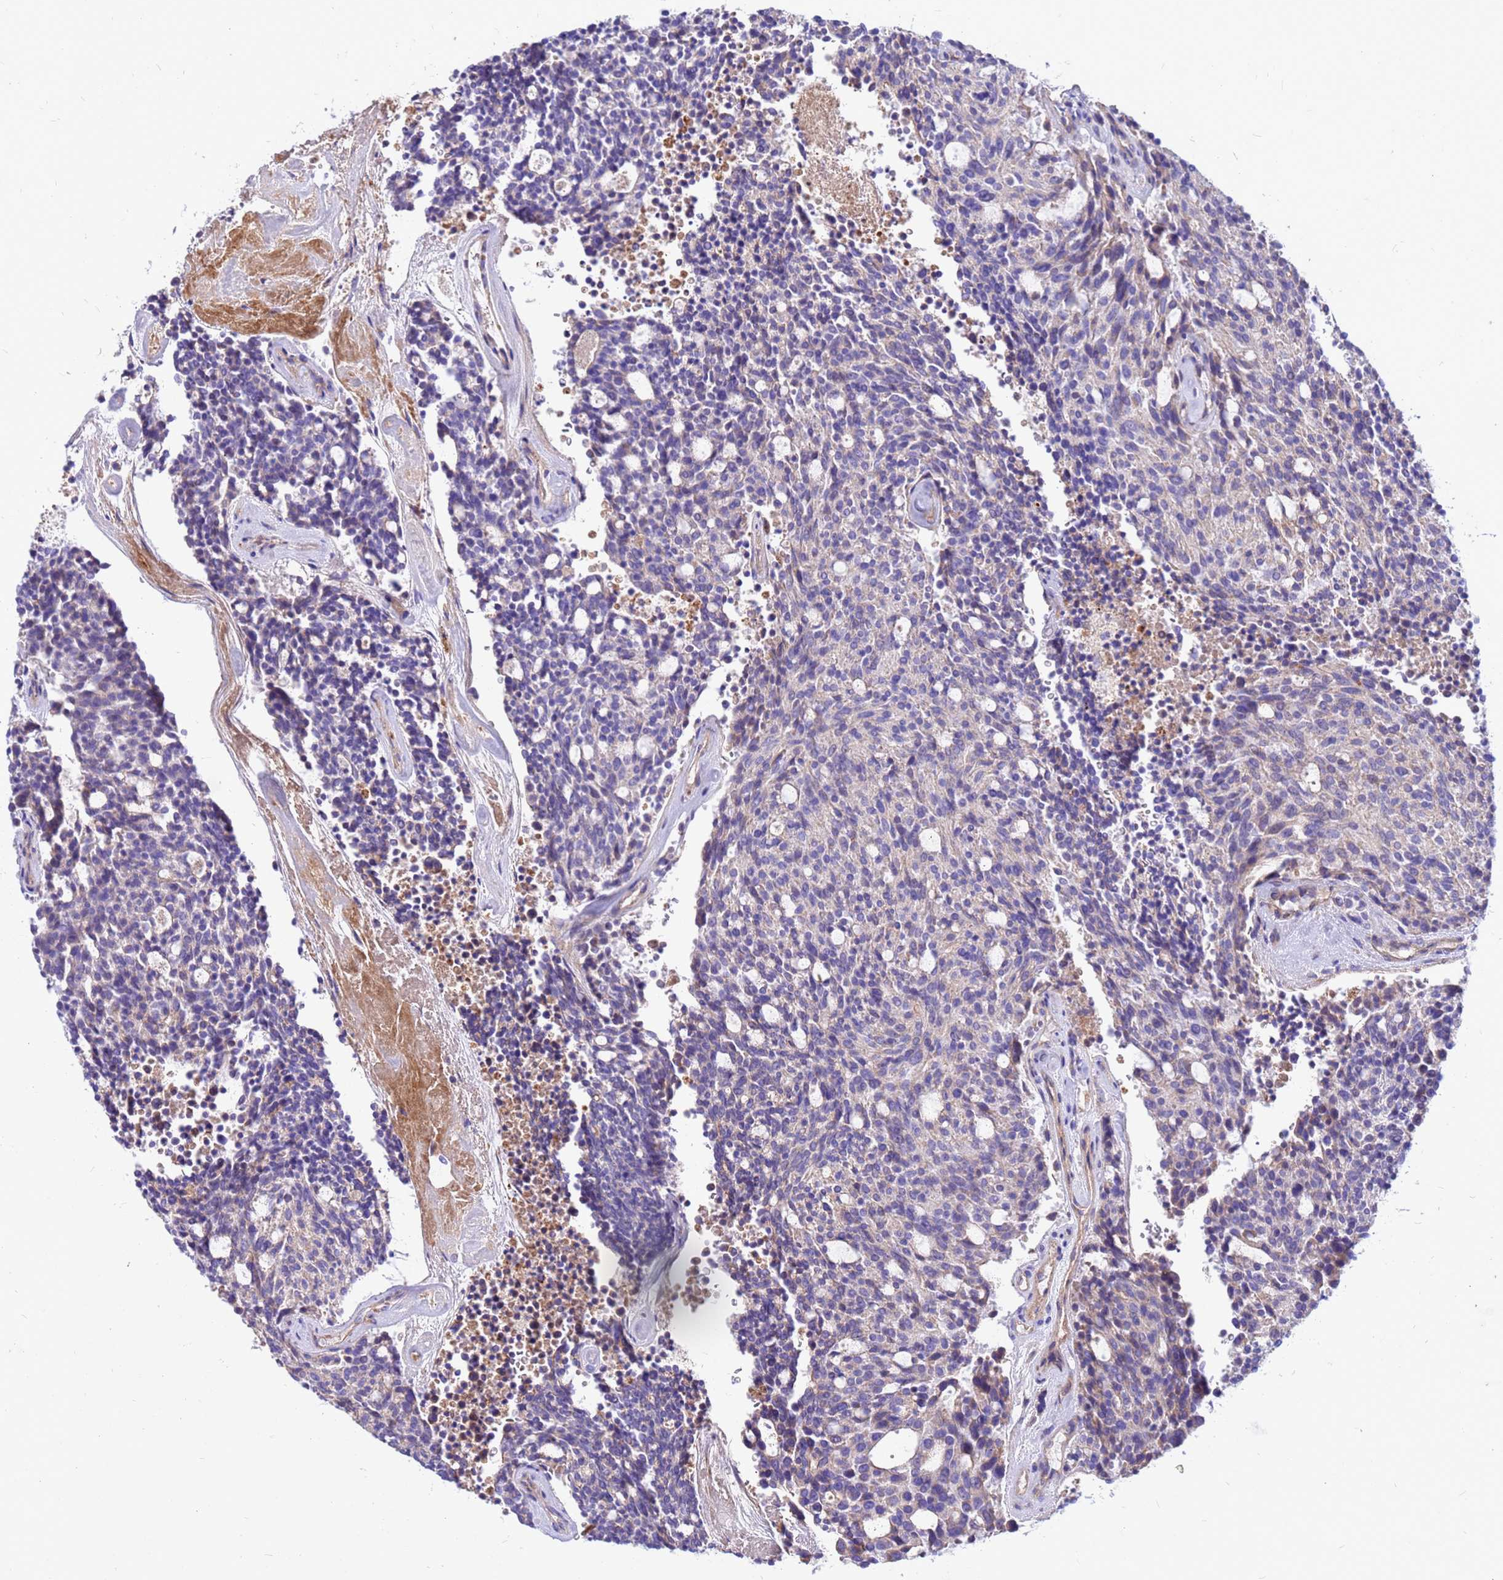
{"staining": {"intensity": "weak", "quantity": "<25%", "location": "cytoplasmic/membranous"}, "tissue": "carcinoid", "cell_type": "Tumor cells", "image_type": "cancer", "snomed": [{"axis": "morphology", "description": "Carcinoid, malignant, NOS"}, {"axis": "topography", "description": "Pancreas"}], "caption": "DAB (3,3'-diaminobenzidine) immunohistochemical staining of carcinoid demonstrates no significant positivity in tumor cells. The staining was performed using DAB (3,3'-diaminobenzidine) to visualize the protein expression in brown, while the nuclei were stained in blue with hematoxylin (Magnification: 20x).", "gene": "CRHBP", "patient": {"sex": "female", "age": 54}}